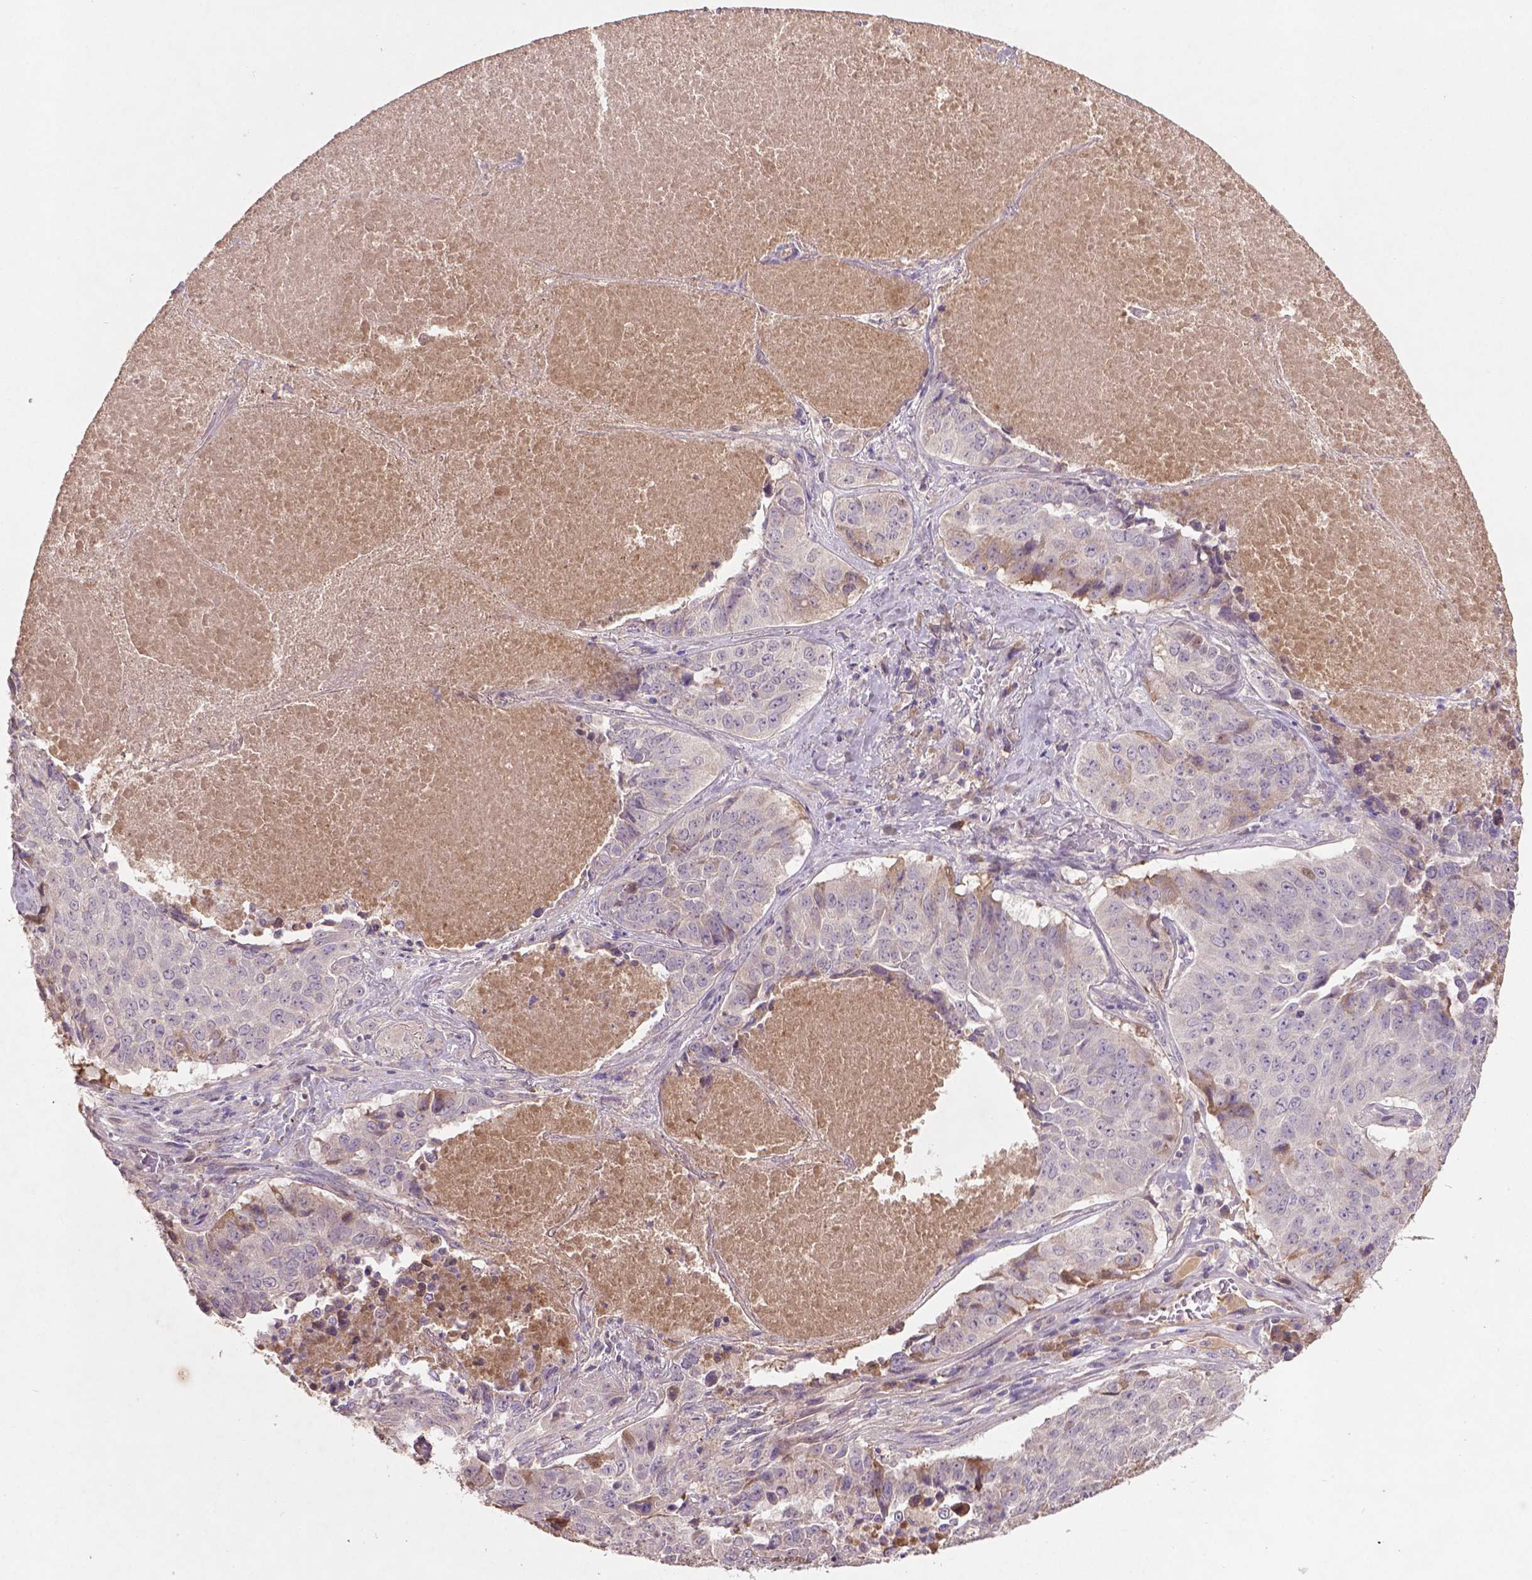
{"staining": {"intensity": "negative", "quantity": "none", "location": "none"}, "tissue": "lung cancer", "cell_type": "Tumor cells", "image_type": "cancer", "snomed": [{"axis": "morphology", "description": "Normal tissue, NOS"}, {"axis": "morphology", "description": "Squamous cell carcinoma, NOS"}, {"axis": "topography", "description": "Bronchus"}, {"axis": "topography", "description": "Lung"}], "caption": "This photomicrograph is of lung cancer (squamous cell carcinoma) stained with IHC to label a protein in brown with the nuclei are counter-stained blue. There is no expression in tumor cells. The staining is performed using DAB (3,3'-diaminobenzidine) brown chromogen with nuclei counter-stained in using hematoxylin.", "gene": "SOX17", "patient": {"sex": "male", "age": 64}}